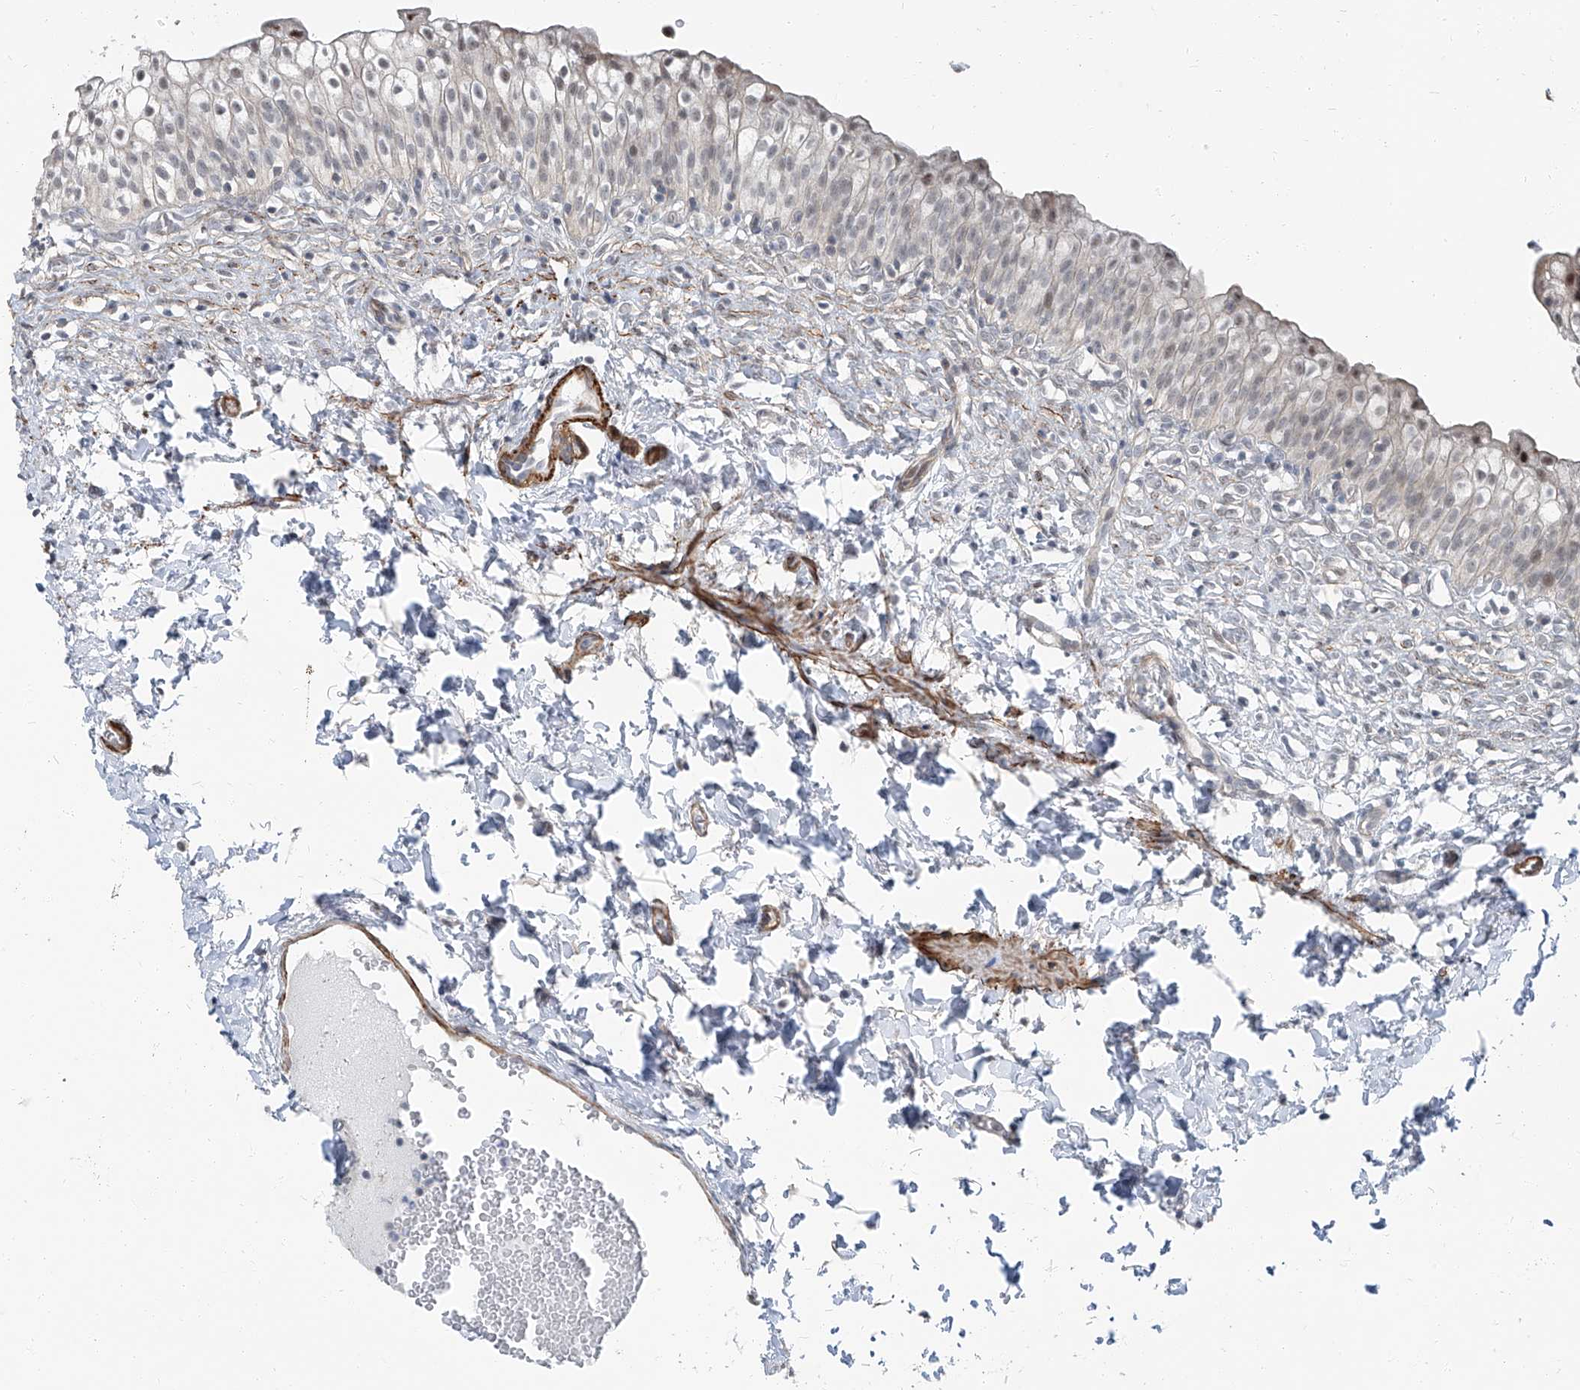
{"staining": {"intensity": "negative", "quantity": "none", "location": "none"}, "tissue": "urinary bladder", "cell_type": "Urothelial cells", "image_type": "normal", "snomed": [{"axis": "morphology", "description": "Normal tissue, NOS"}, {"axis": "topography", "description": "Urinary bladder"}], "caption": "This is a photomicrograph of immunohistochemistry staining of benign urinary bladder, which shows no expression in urothelial cells.", "gene": "TXLNB", "patient": {"sex": "male", "age": 55}}